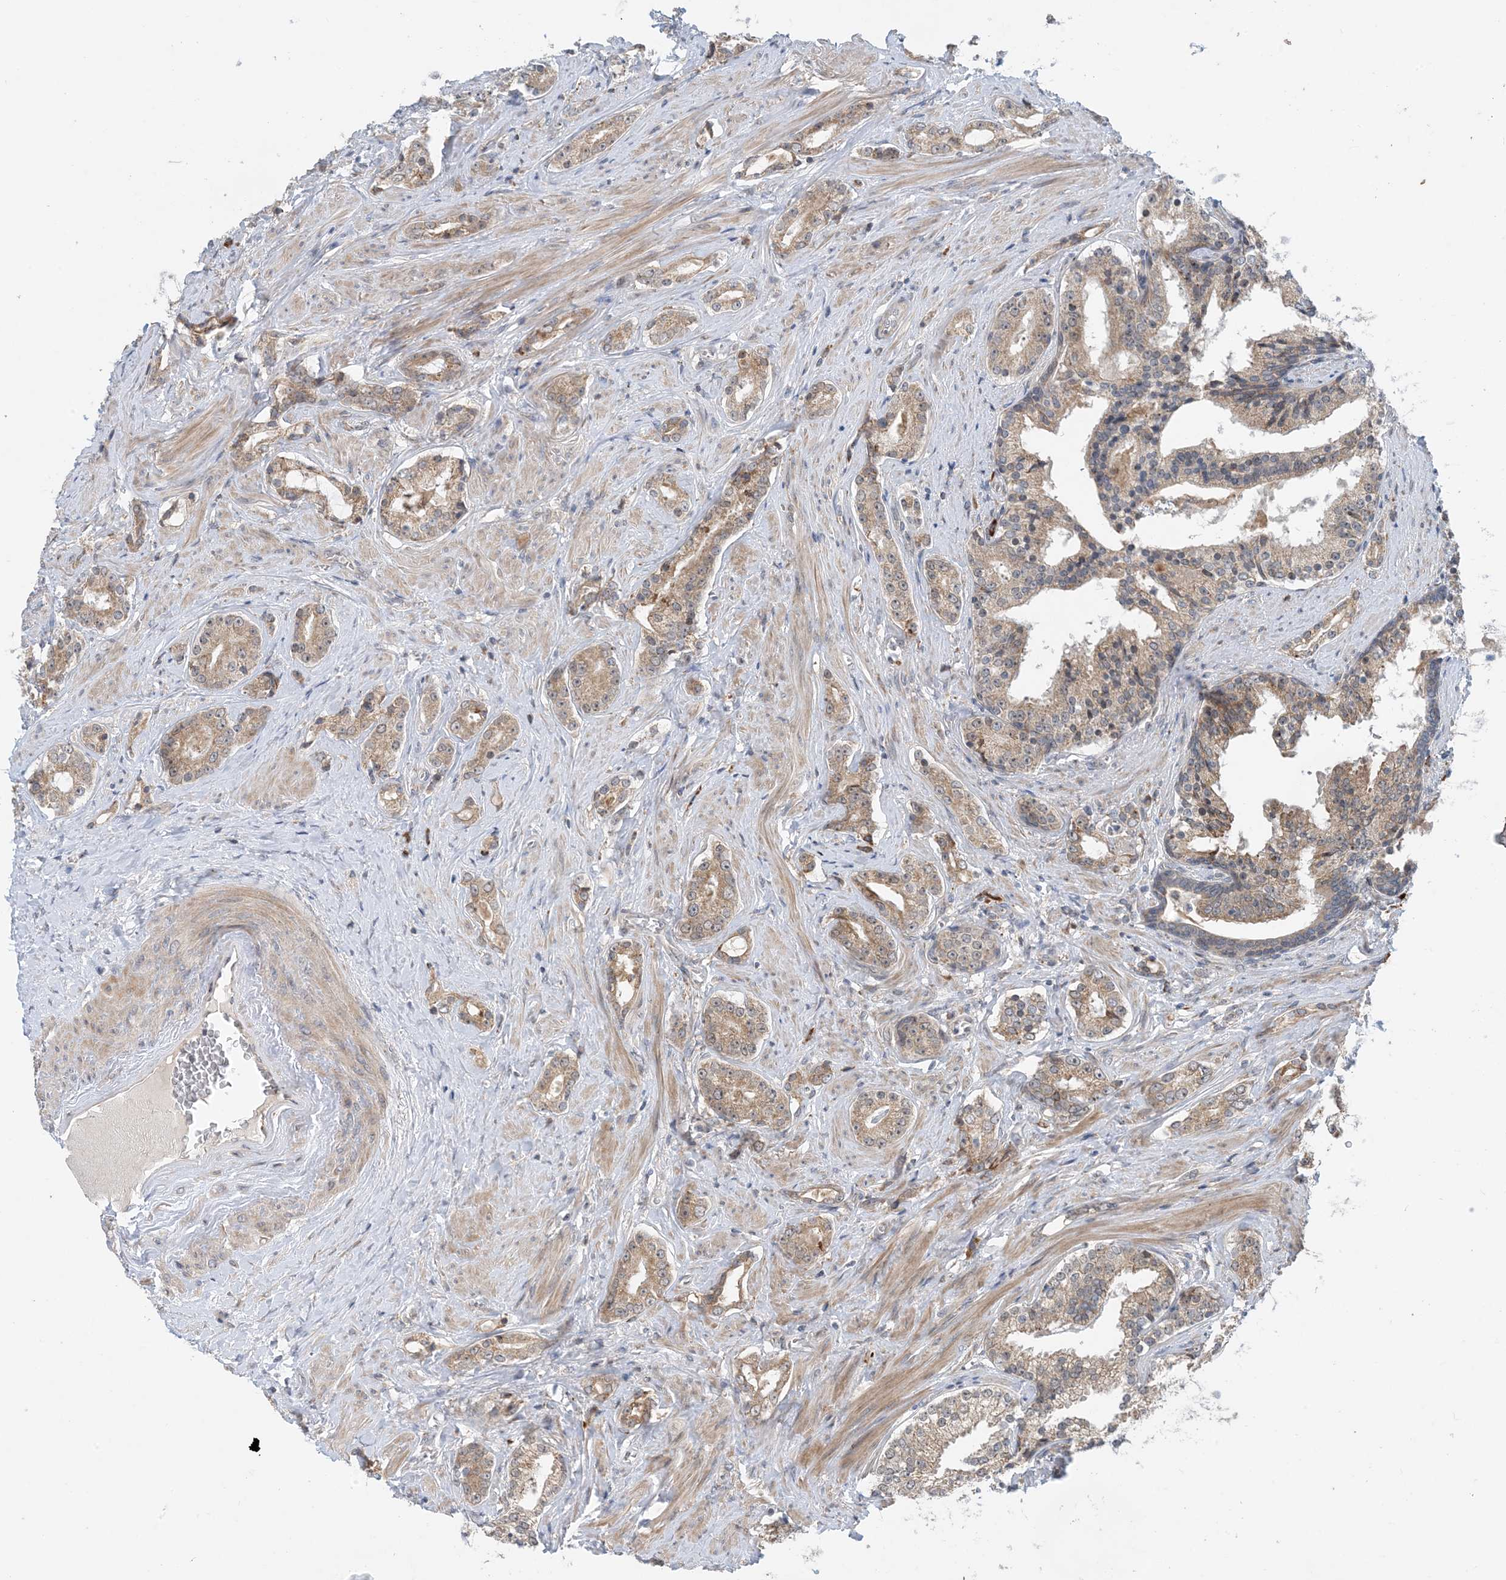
{"staining": {"intensity": "weak", "quantity": ">75%", "location": "cytoplasmic/membranous"}, "tissue": "prostate cancer", "cell_type": "Tumor cells", "image_type": "cancer", "snomed": [{"axis": "morphology", "description": "Adenocarcinoma, High grade"}, {"axis": "topography", "description": "Prostate"}], "caption": "Tumor cells show weak cytoplasmic/membranous staining in approximately >75% of cells in prostate cancer. (Stains: DAB in brown, nuclei in blue, Microscopy: brightfield microscopy at high magnification).", "gene": "PHOSPHO2", "patient": {"sex": "male", "age": 58}}